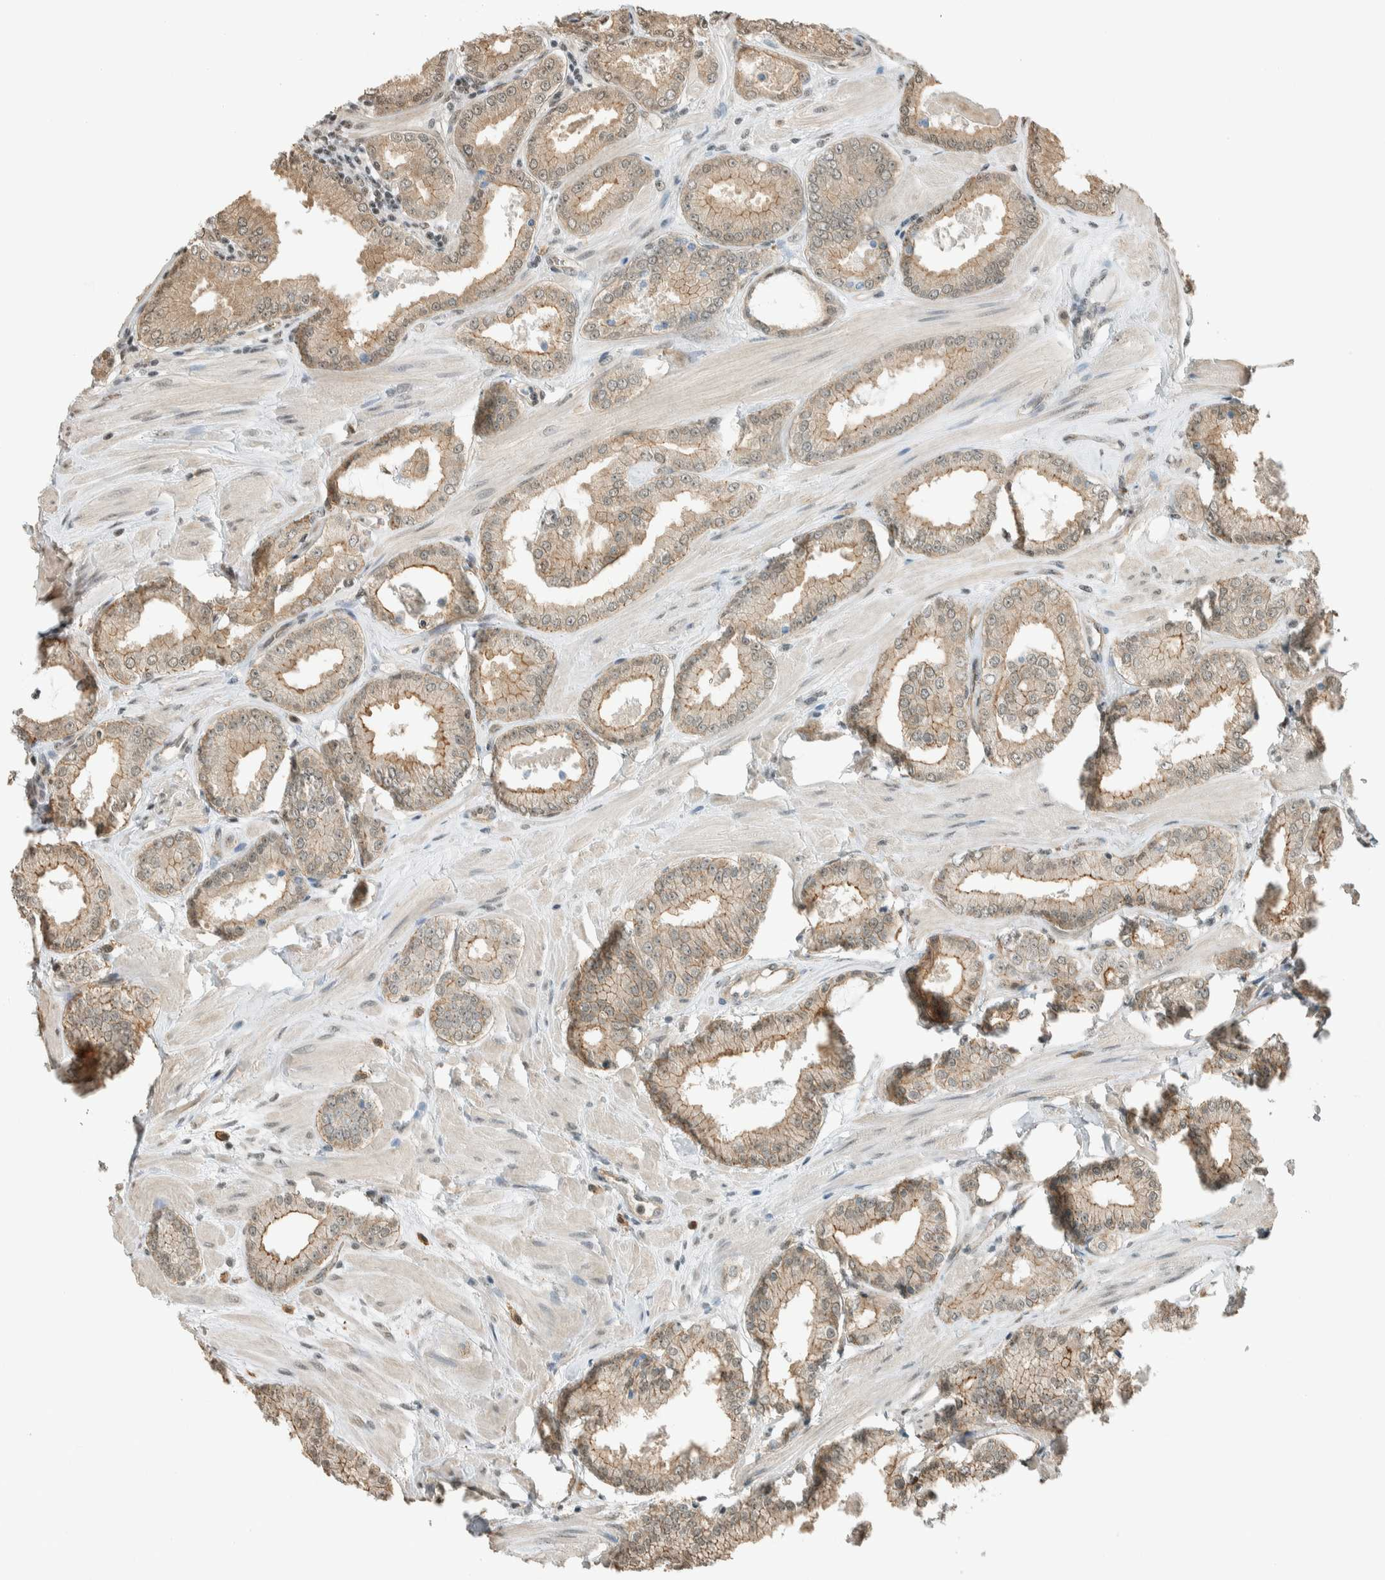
{"staining": {"intensity": "weak", "quantity": ">75%", "location": "cytoplasmic/membranous"}, "tissue": "prostate cancer", "cell_type": "Tumor cells", "image_type": "cancer", "snomed": [{"axis": "morphology", "description": "Adenocarcinoma, Low grade"}, {"axis": "topography", "description": "Prostate"}], "caption": "The immunohistochemical stain shows weak cytoplasmic/membranous expression in tumor cells of prostate cancer (adenocarcinoma (low-grade)) tissue.", "gene": "NIBAN2", "patient": {"sex": "male", "age": 62}}